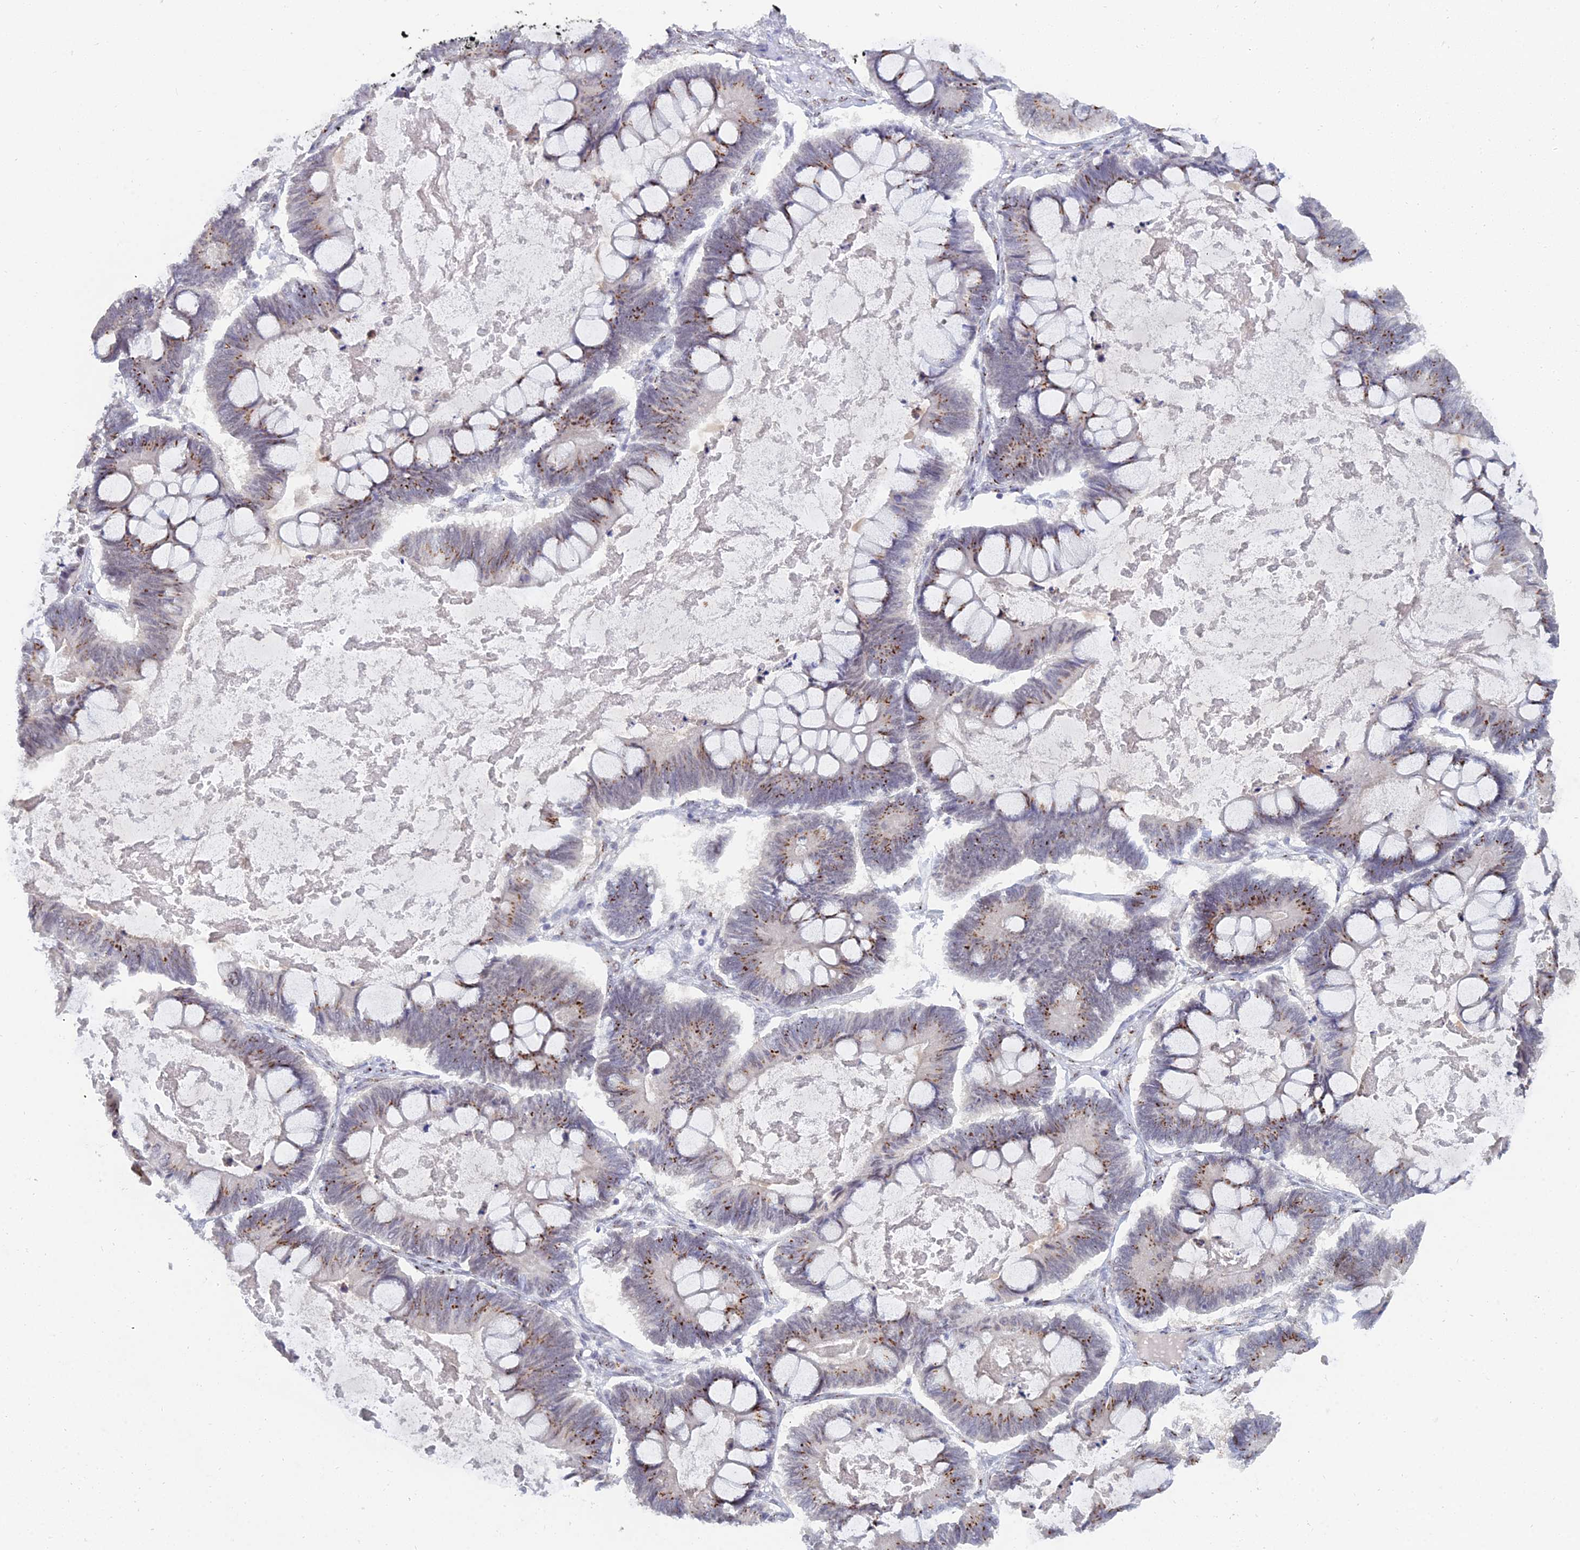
{"staining": {"intensity": "strong", "quantity": "25%-75%", "location": "cytoplasmic/membranous"}, "tissue": "ovarian cancer", "cell_type": "Tumor cells", "image_type": "cancer", "snomed": [{"axis": "morphology", "description": "Cystadenocarcinoma, mucinous, NOS"}, {"axis": "topography", "description": "Ovary"}], "caption": "Ovarian cancer stained for a protein reveals strong cytoplasmic/membranous positivity in tumor cells.", "gene": "THOC3", "patient": {"sex": "female", "age": 61}}